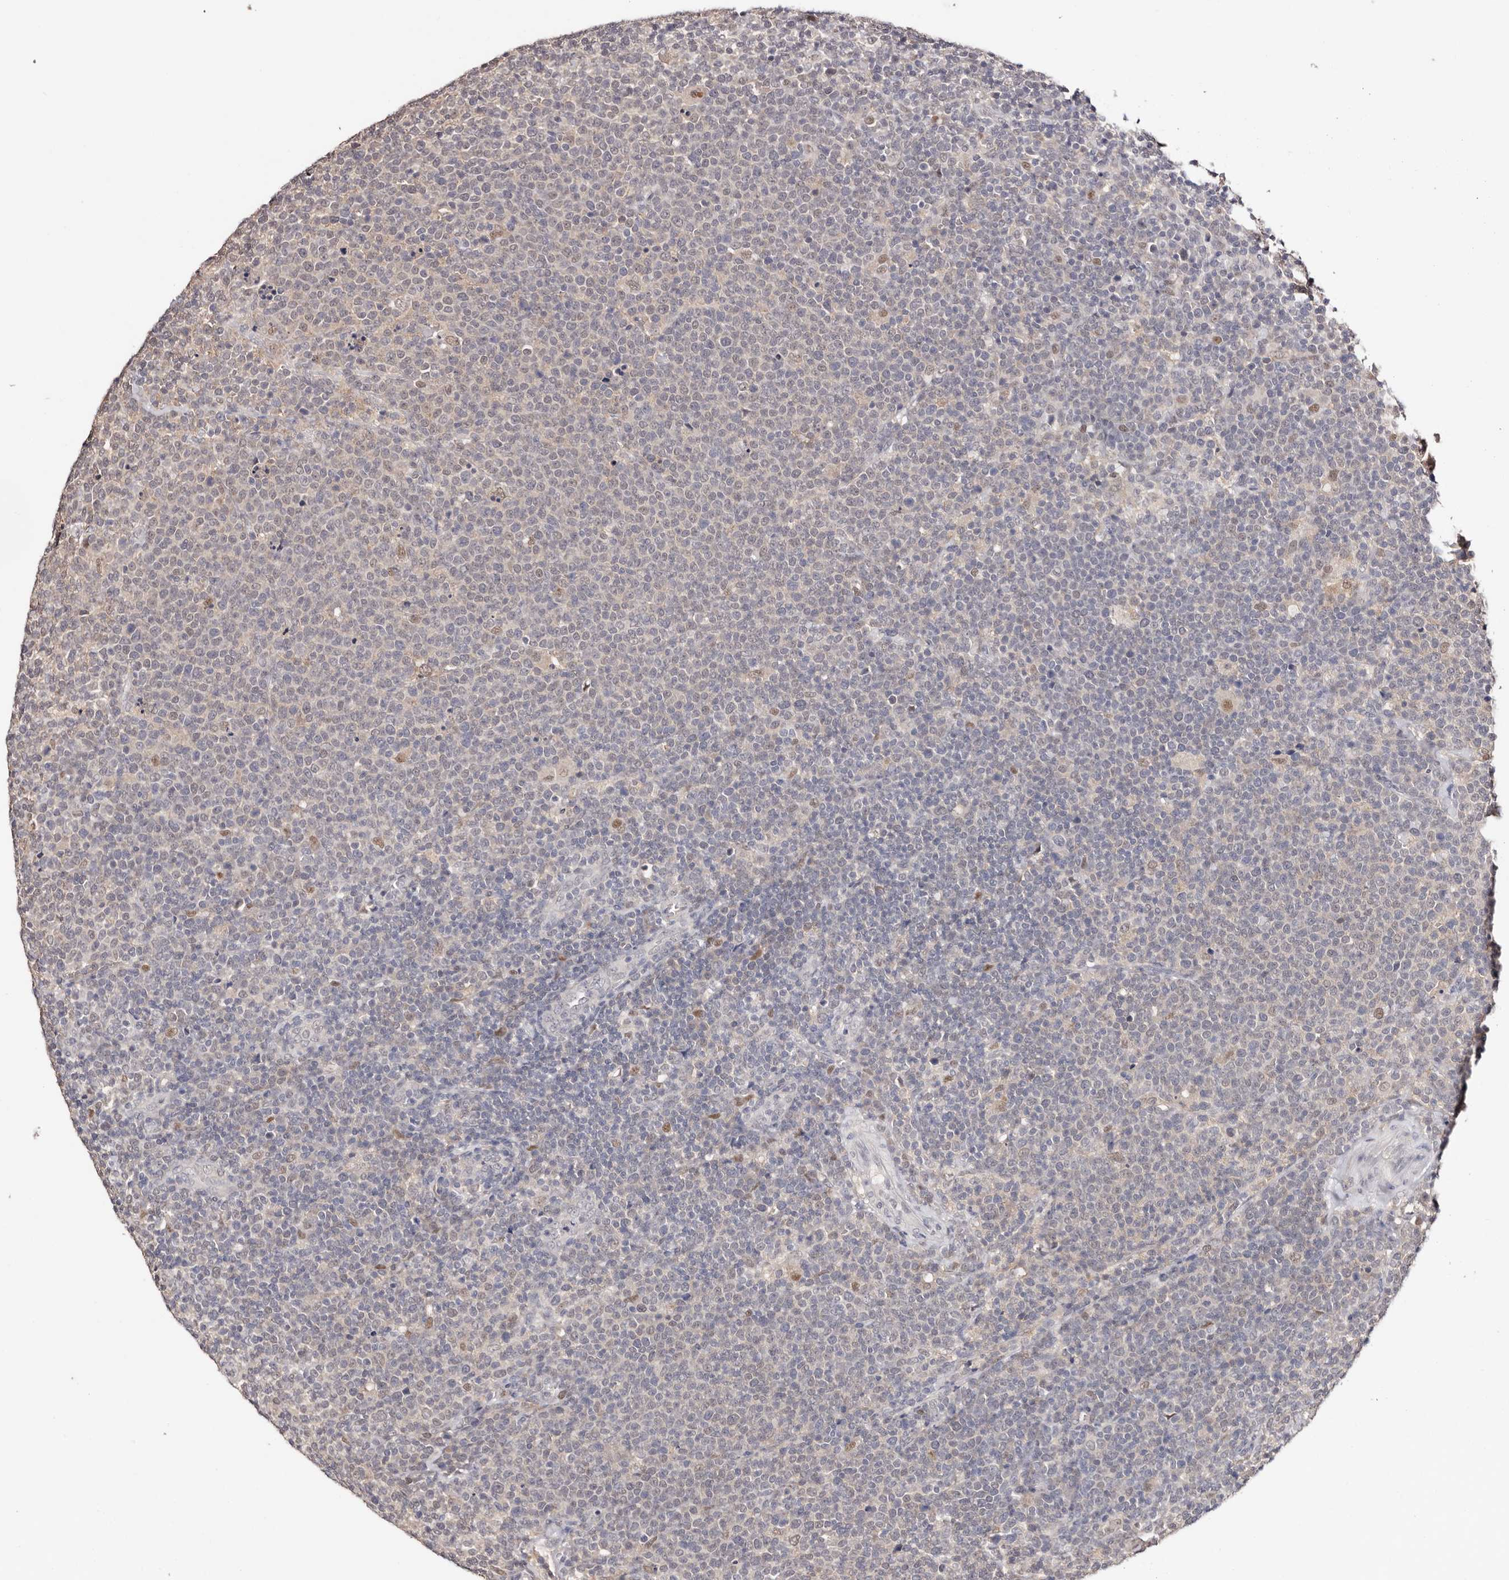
{"staining": {"intensity": "weak", "quantity": "<25%", "location": "nuclear"}, "tissue": "lymphoma", "cell_type": "Tumor cells", "image_type": "cancer", "snomed": [{"axis": "morphology", "description": "Malignant lymphoma, non-Hodgkin's type, High grade"}, {"axis": "topography", "description": "Lymph node"}], "caption": "Tumor cells show no significant expression in high-grade malignant lymphoma, non-Hodgkin's type.", "gene": "TYW3", "patient": {"sex": "male", "age": 61}}